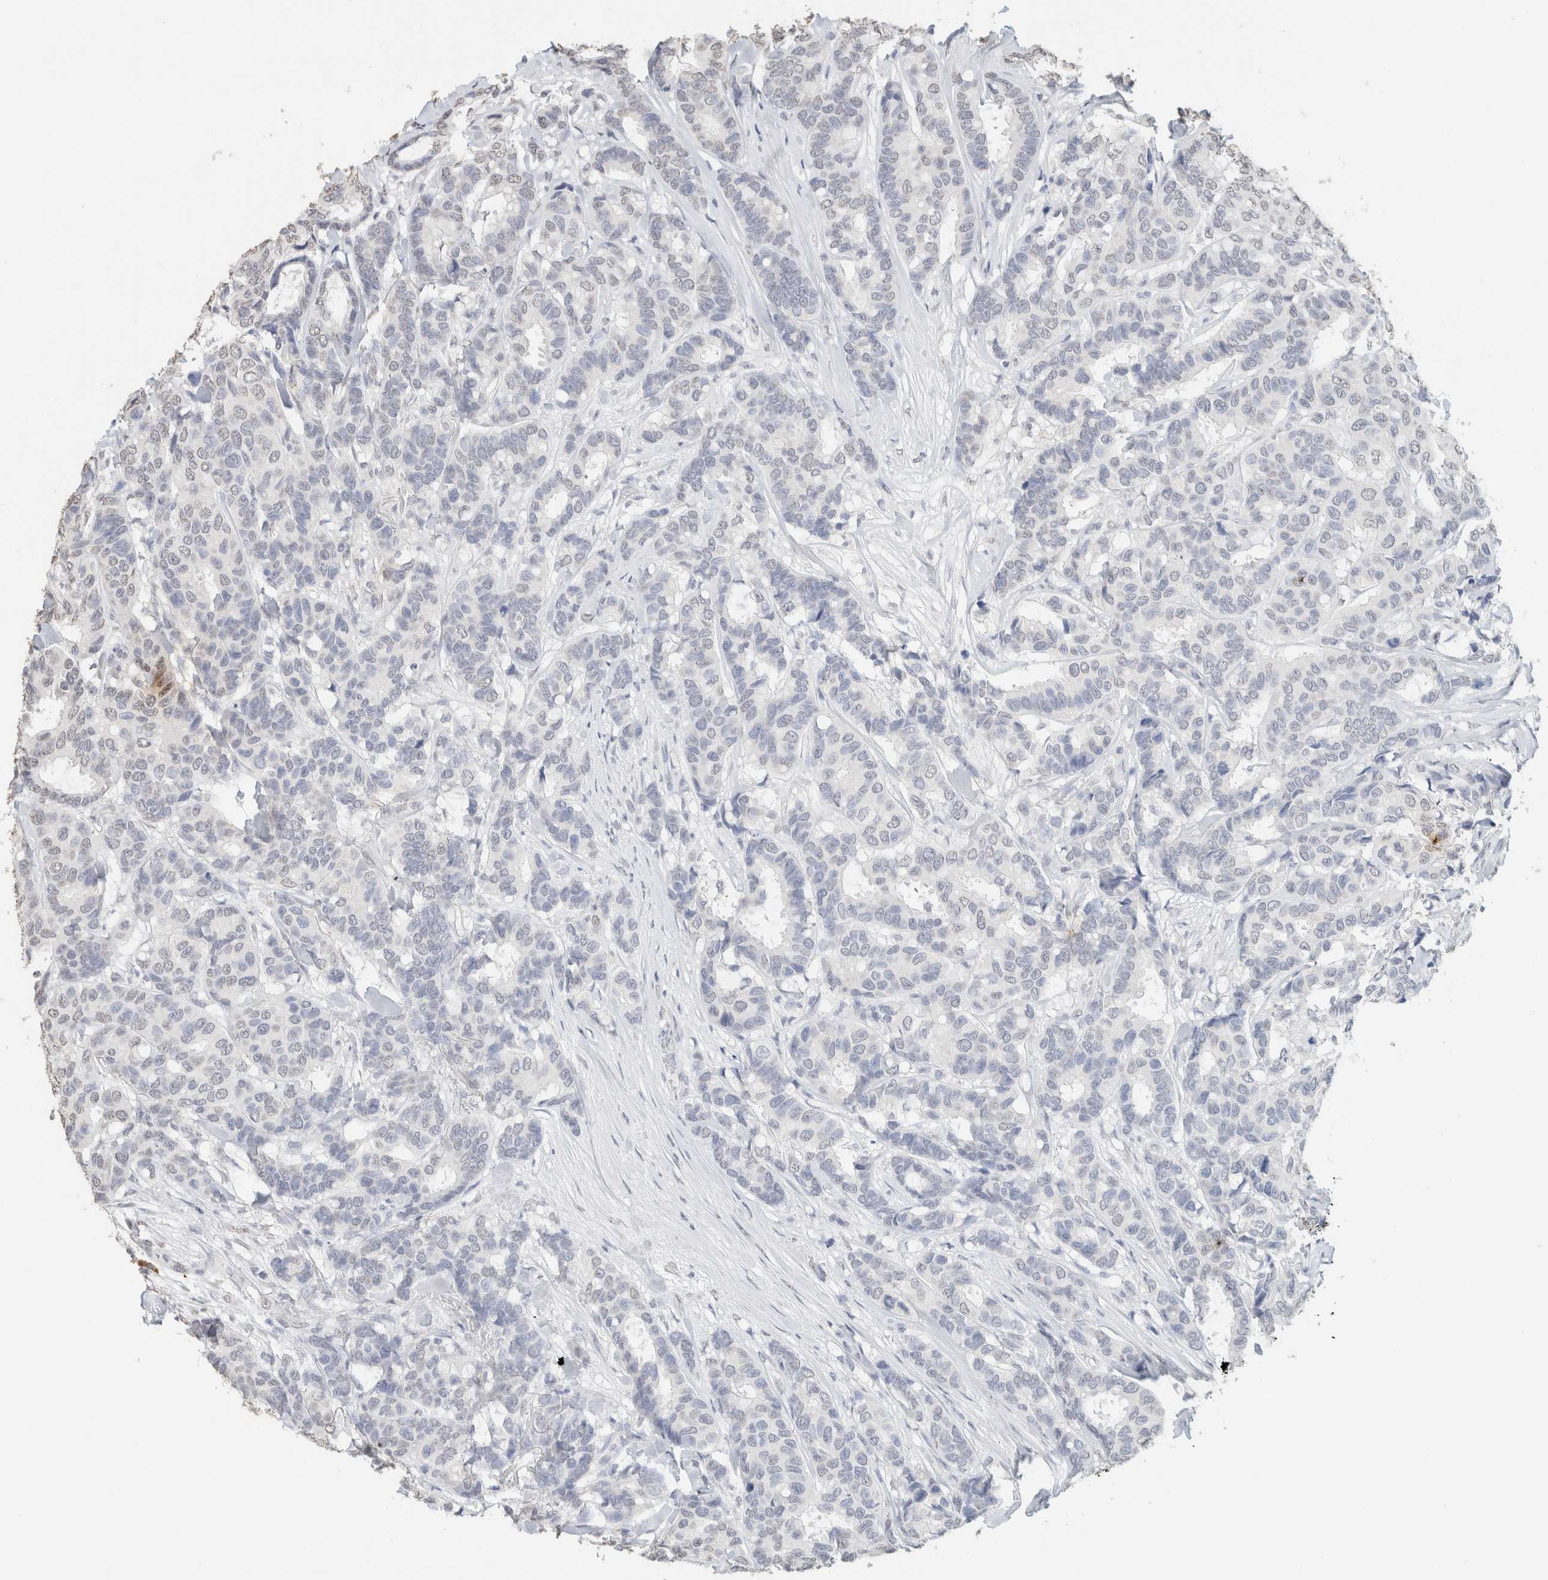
{"staining": {"intensity": "negative", "quantity": "none", "location": "none"}, "tissue": "breast cancer", "cell_type": "Tumor cells", "image_type": "cancer", "snomed": [{"axis": "morphology", "description": "Duct carcinoma"}, {"axis": "topography", "description": "Breast"}], "caption": "An IHC histopathology image of breast cancer is shown. There is no staining in tumor cells of breast cancer.", "gene": "CD80", "patient": {"sex": "female", "age": 87}}